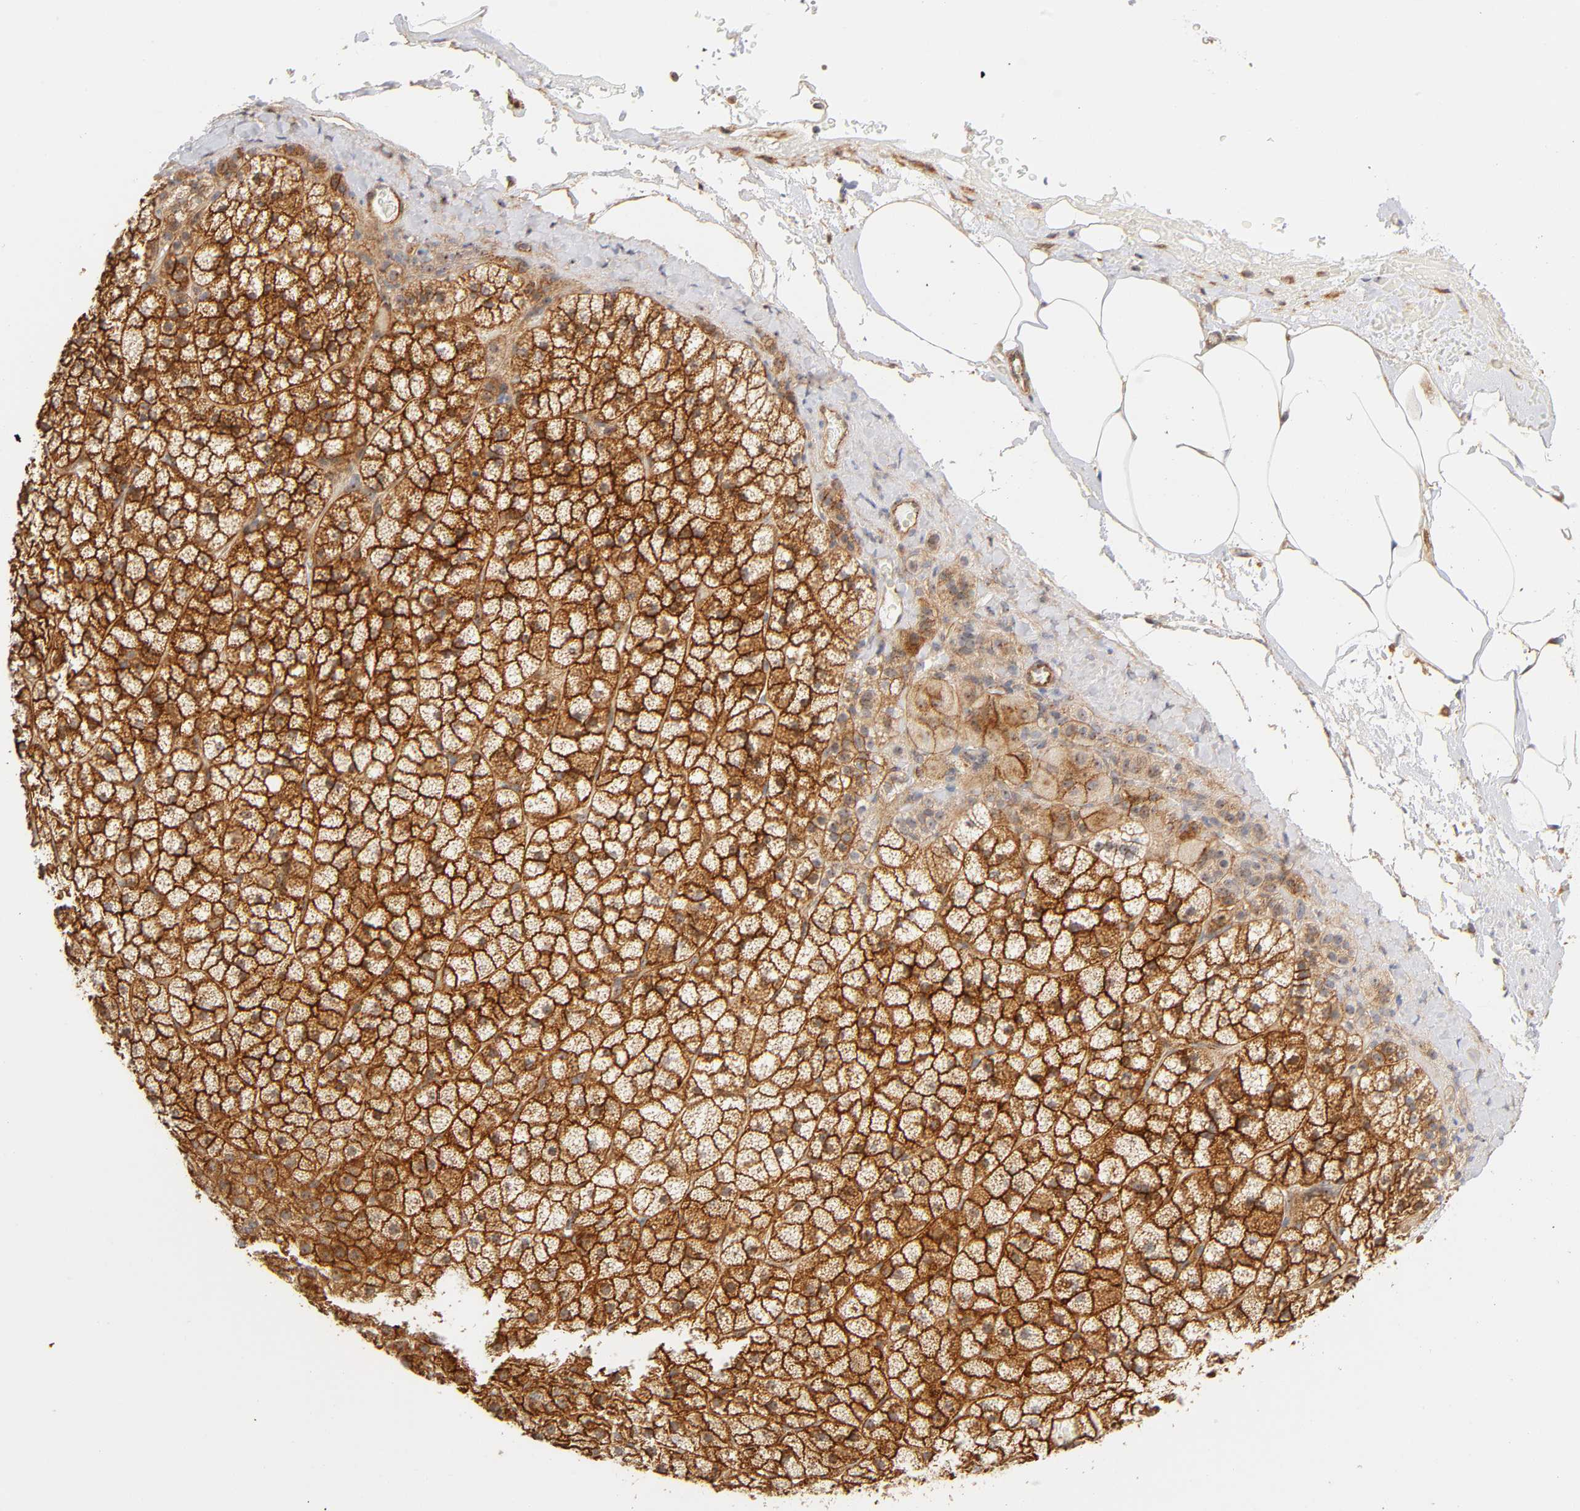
{"staining": {"intensity": "strong", "quantity": ">75%", "location": "cytoplasmic/membranous"}, "tissue": "adrenal gland", "cell_type": "Glandular cells", "image_type": "normal", "snomed": [{"axis": "morphology", "description": "Normal tissue, NOS"}, {"axis": "topography", "description": "Adrenal gland"}], "caption": "Immunohistochemical staining of benign human adrenal gland demonstrates >75% levels of strong cytoplasmic/membranous protein staining in approximately >75% of glandular cells.", "gene": "PLD1", "patient": {"sex": "male", "age": 35}}